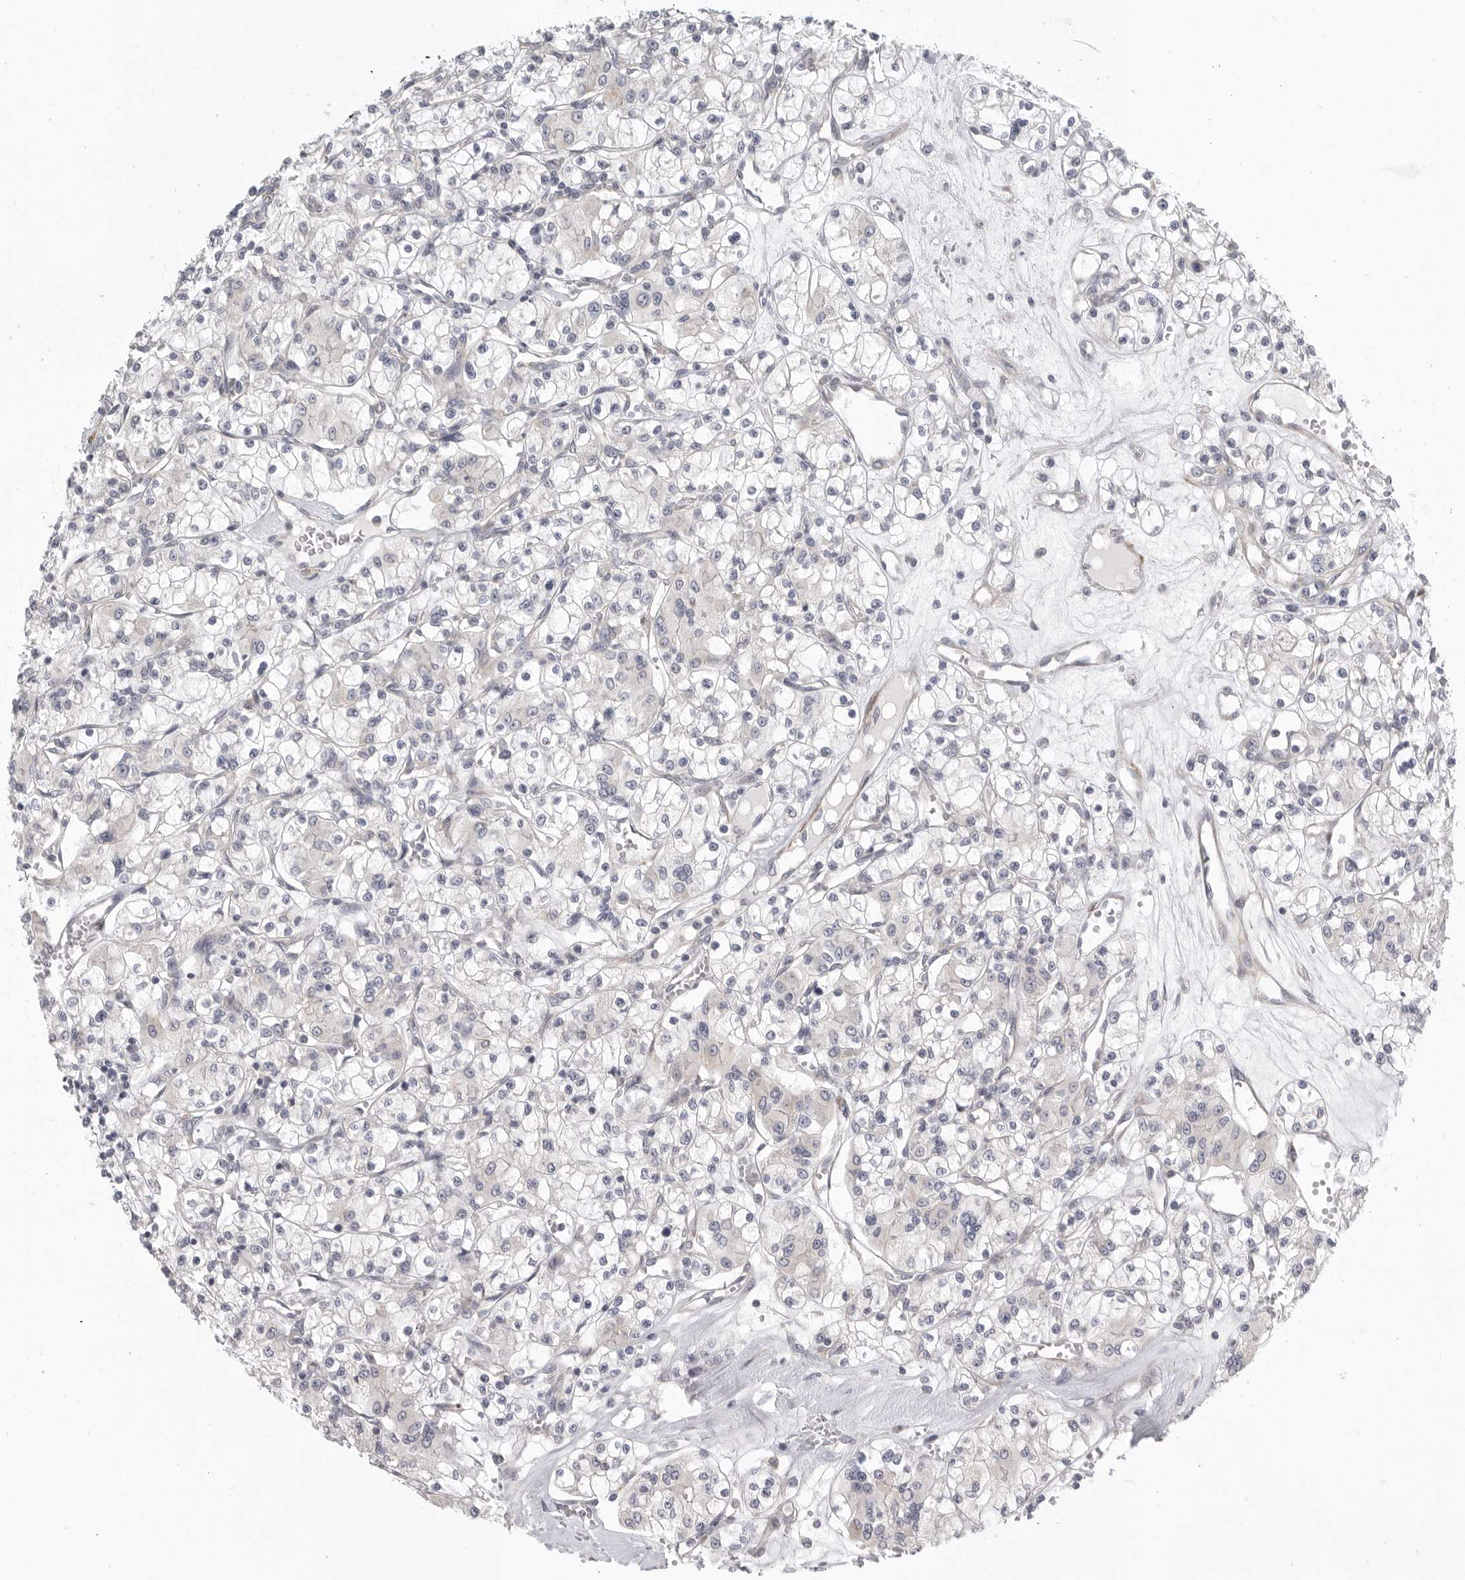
{"staining": {"intensity": "negative", "quantity": "none", "location": "none"}, "tissue": "renal cancer", "cell_type": "Tumor cells", "image_type": "cancer", "snomed": [{"axis": "morphology", "description": "Adenocarcinoma, NOS"}, {"axis": "topography", "description": "Kidney"}], "caption": "There is no significant staining in tumor cells of renal adenocarcinoma. The staining was performed using DAB to visualize the protein expression in brown, while the nuclei were stained in blue with hematoxylin (Magnification: 20x).", "gene": "STAB2", "patient": {"sex": "female", "age": 59}}